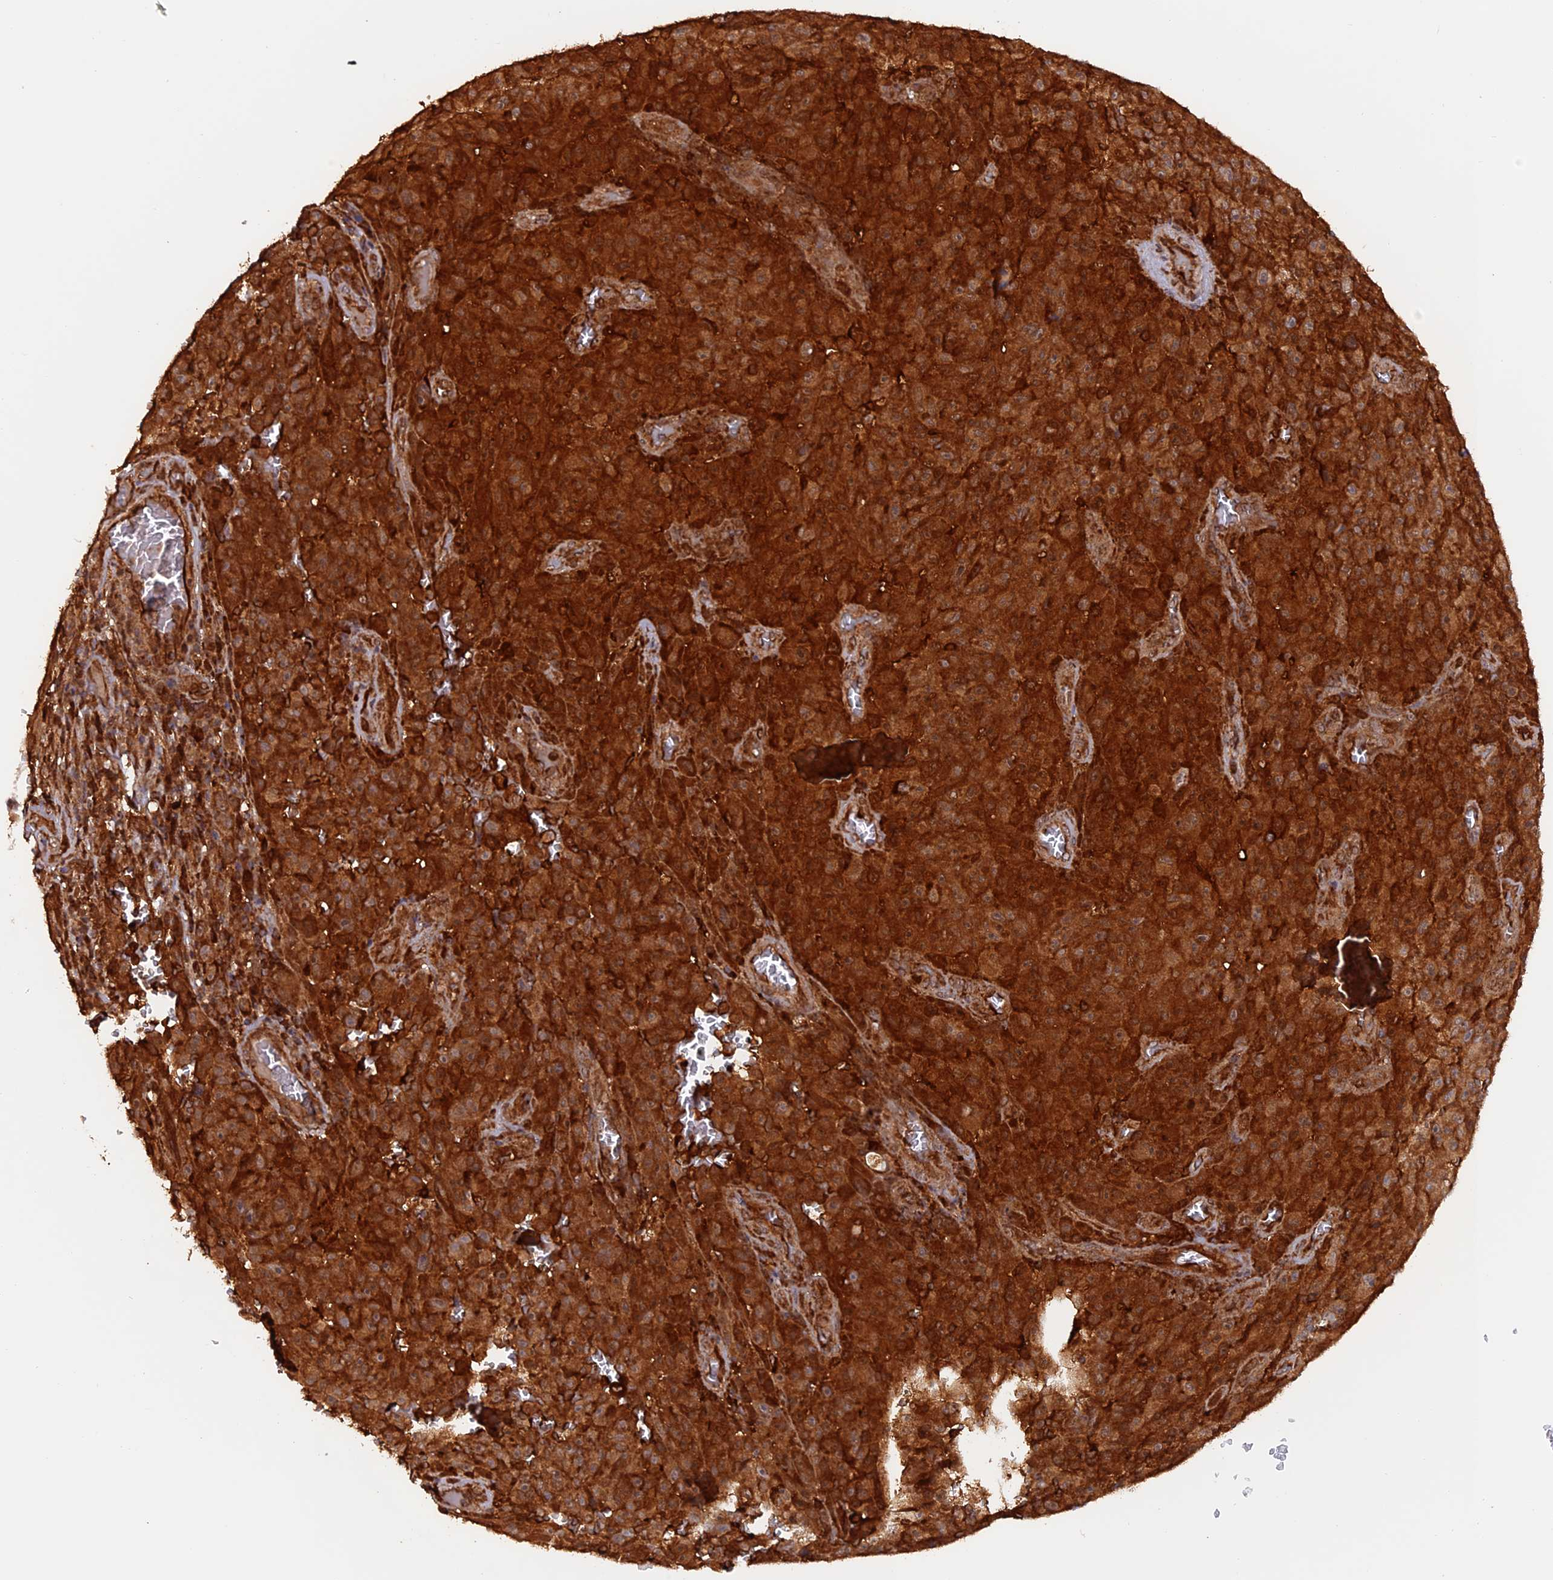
{"staining": {"intensity": "strong", "quantity": ">75%", "location": "cytoplasmic/membranous"}, "tissue": "melanoma", "cell_type": "Tumor cells", "image_type": "cancer", "snomed": [{"axis": "morphology", "description": "Malignant melanoma, NOS"}, {"axis": "topography", "description": "Skin"}], "caption": "Brown immunohistochemical staining in human malignant melanoma exhibits strong cytoplasmic/membranous expression in approximately >75% of tumor cells. The staining was performed using DAB, with brown indicating positive protein expression. Nuclei are stained blue with hematoxylin.", "gene": "DTYMK", "patient": {"sex": "female", "age": 82}}